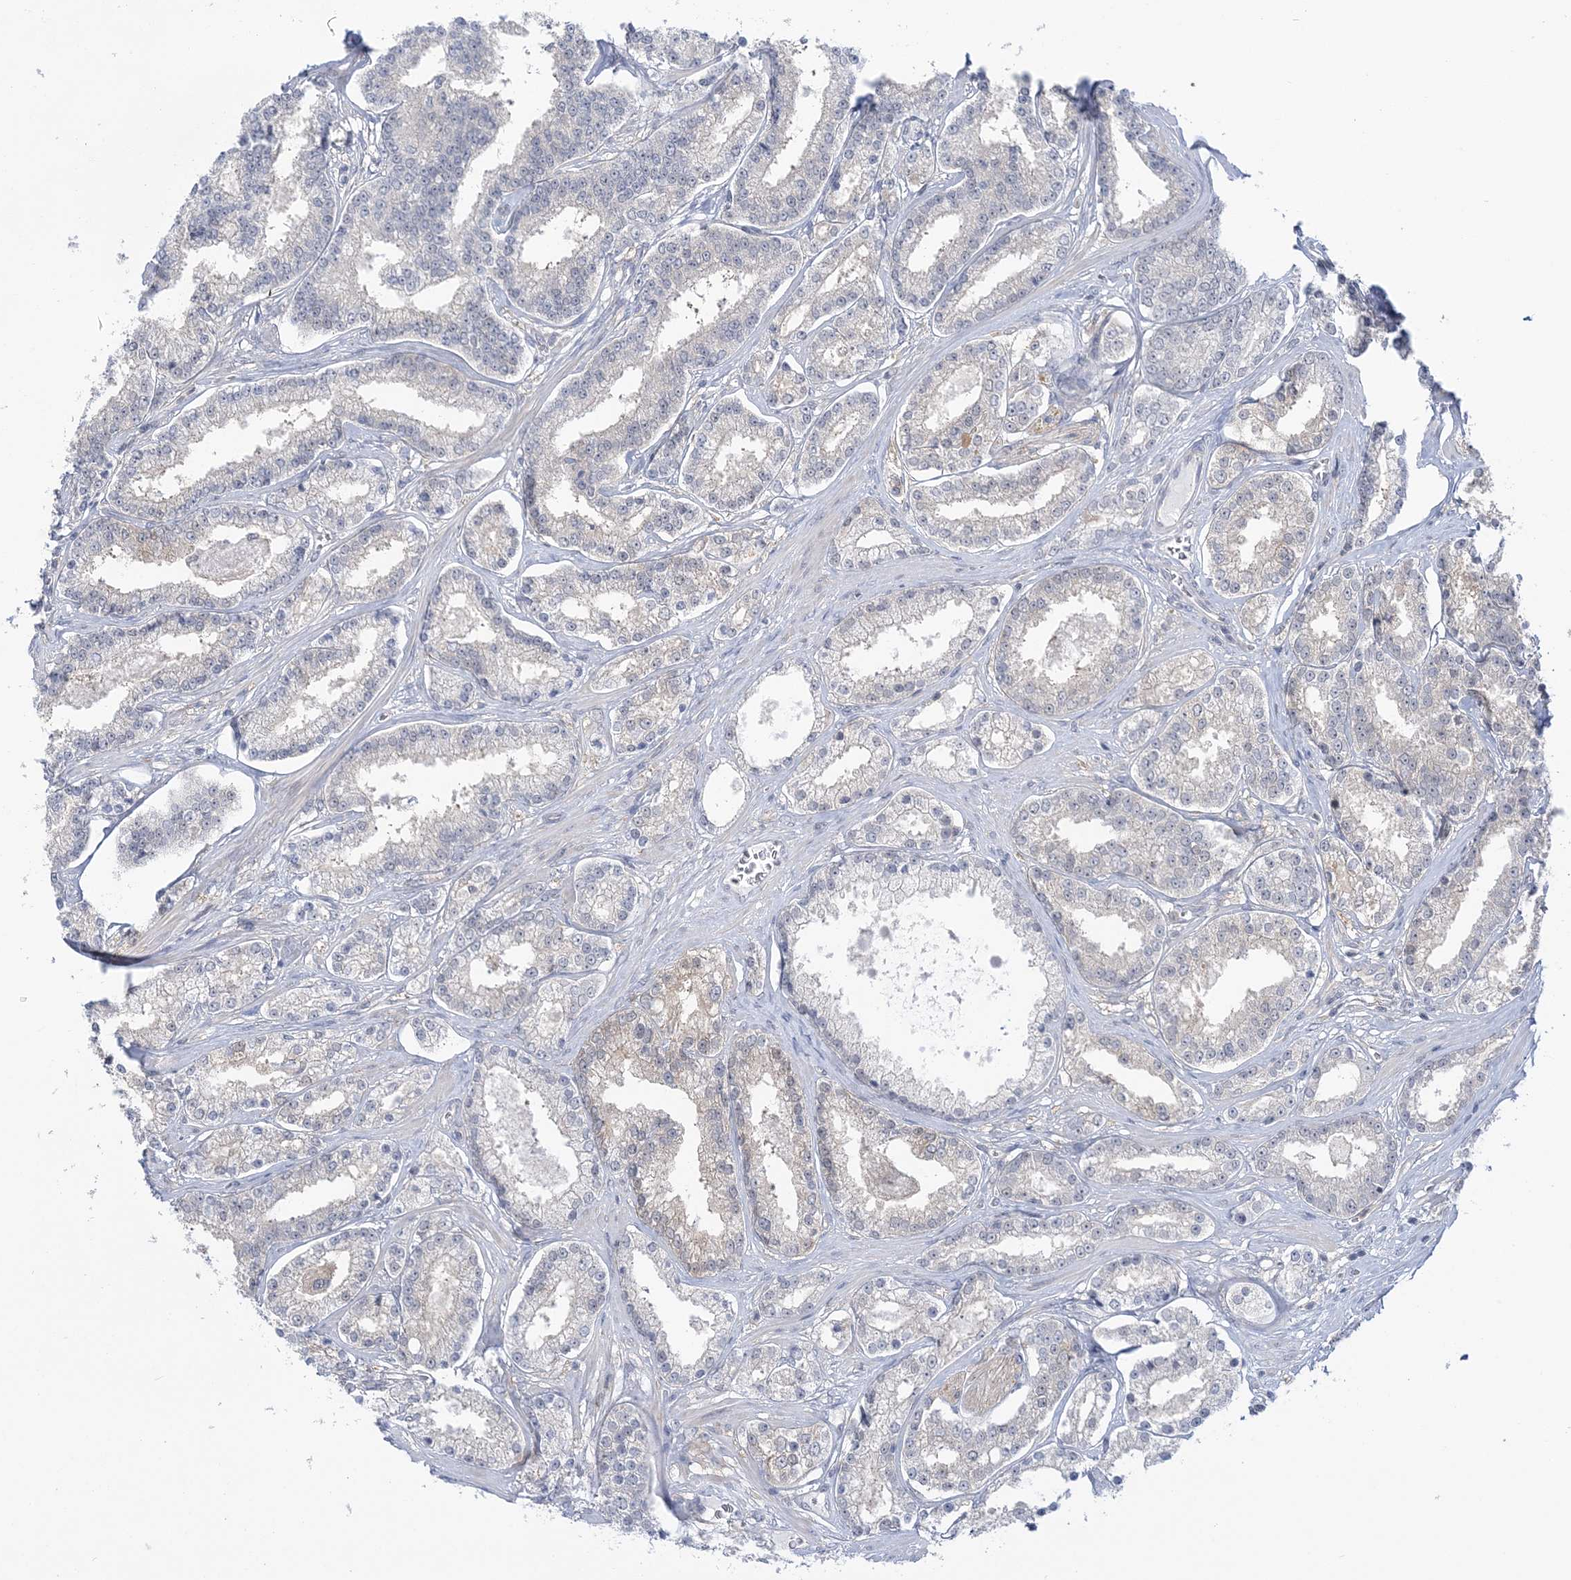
{"staining": {"intensity": "negative", "quantity": "none", "location": "none"}, "tissue": "prostate cancer", "cell_type": "Tumor cells", "image_type": "cancer", "snomed": [{"axis": "morphology", "description": "Normal tissue, NOS"}, {"axis": "morphology", "description": "Adenocarcinoma, High grade"}, {"axis": "topography", "description": "Prostate"}], "caption": "Tumor cells are negative for protein expression in human prostate high-grade adenocarcinoma.", "gene": "THADA", "patient": {"sex": "male", "age": 83}}